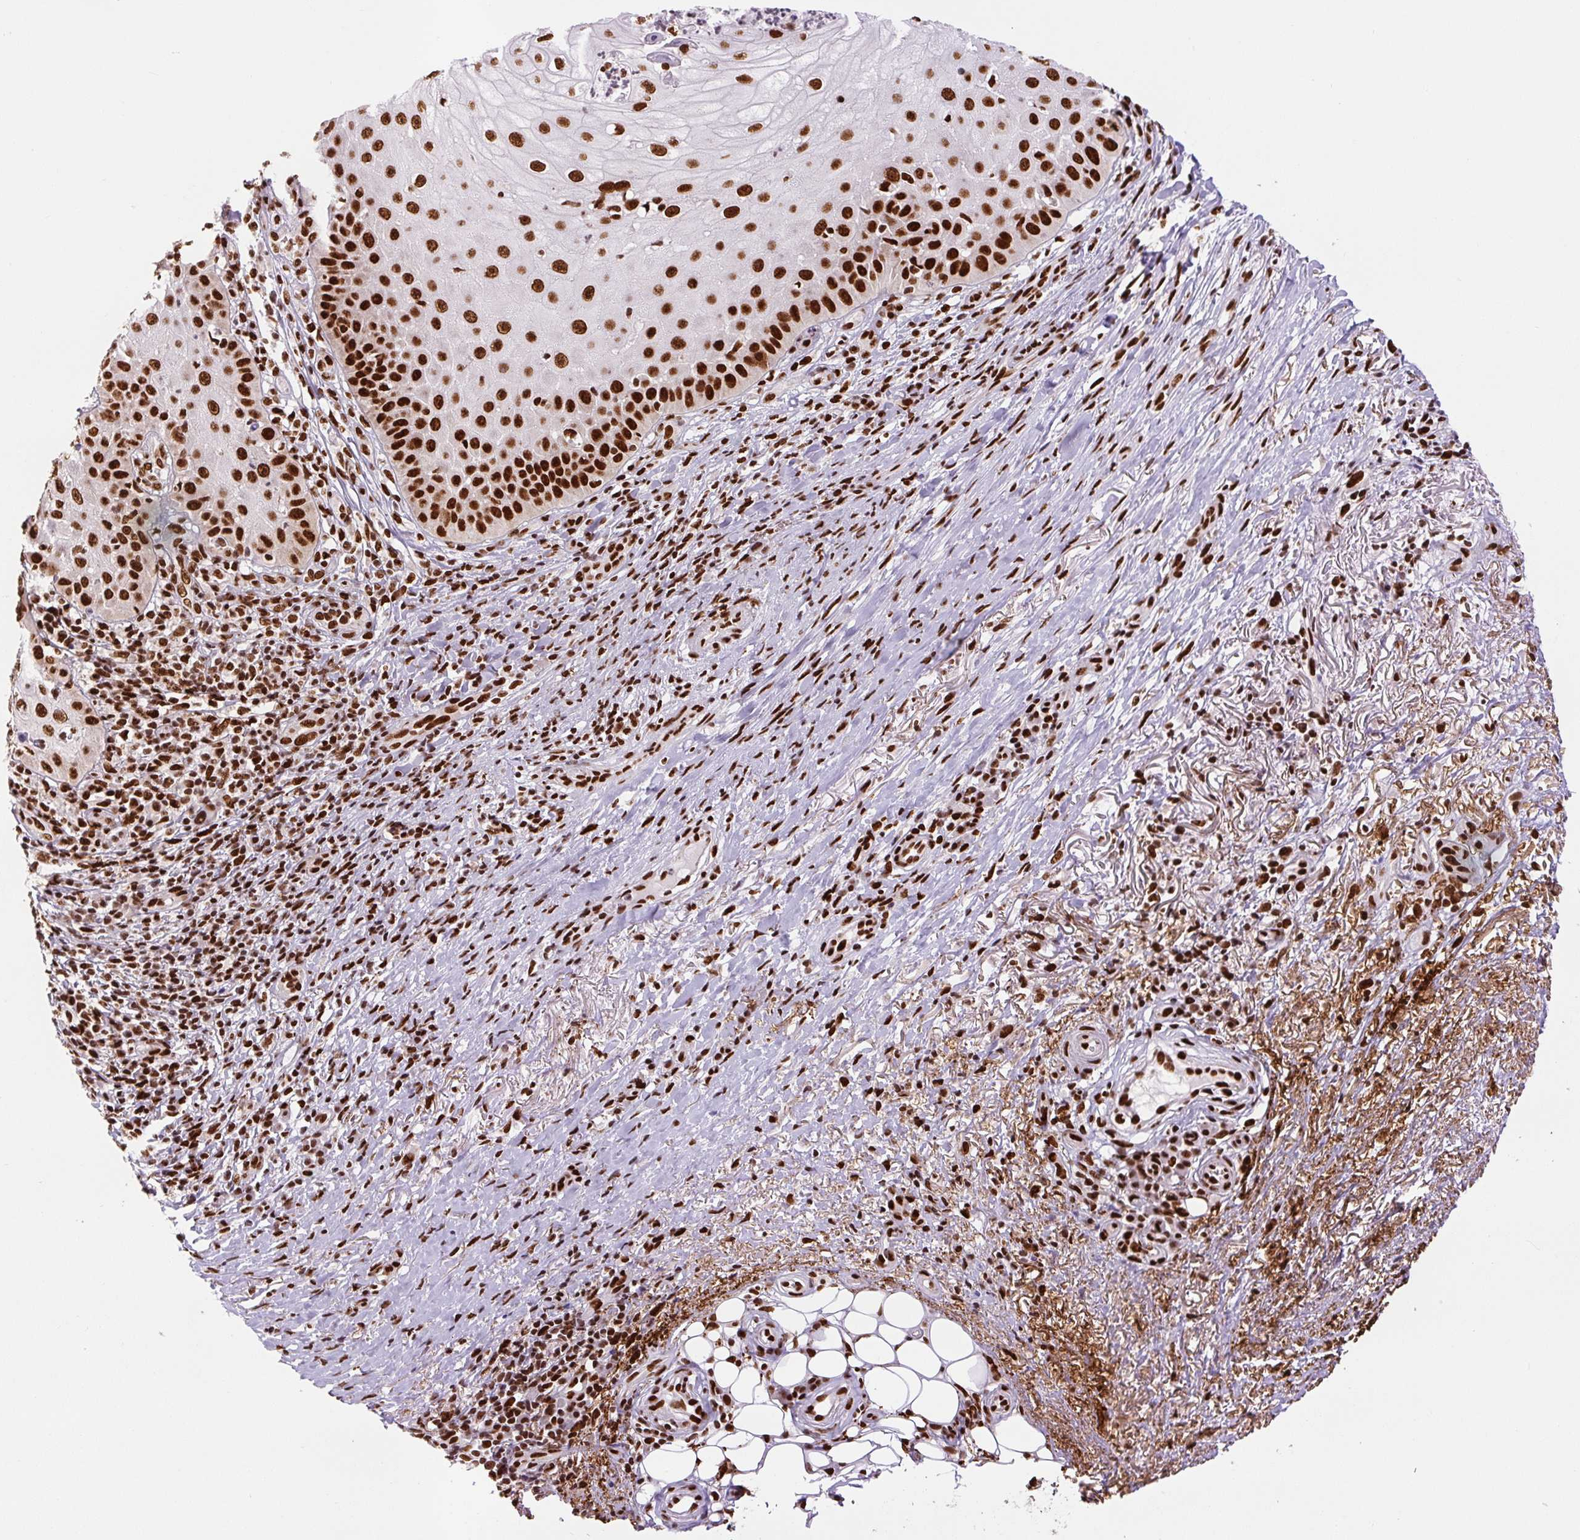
{"staining": {"intensity": "strong", "quantity": ">75%", "location": "nuclear"}, "tissue": "skin cancer", "cell_type": "Tumor cells", "image_type": "cancer", "snomed": [{"axis": "morphology", "description": "Squamous cell carcinoma, NOS"}, {"axis": "topography", "description": "Skin"}], "caption": "Immunohistochemical staining of squamous cell carcinoma (skin) displays high levels of strong nuclear expression in approximately >75% of tumor cells.", "gene": "FUS", "patient": {"sex": "male", "age": 70}}